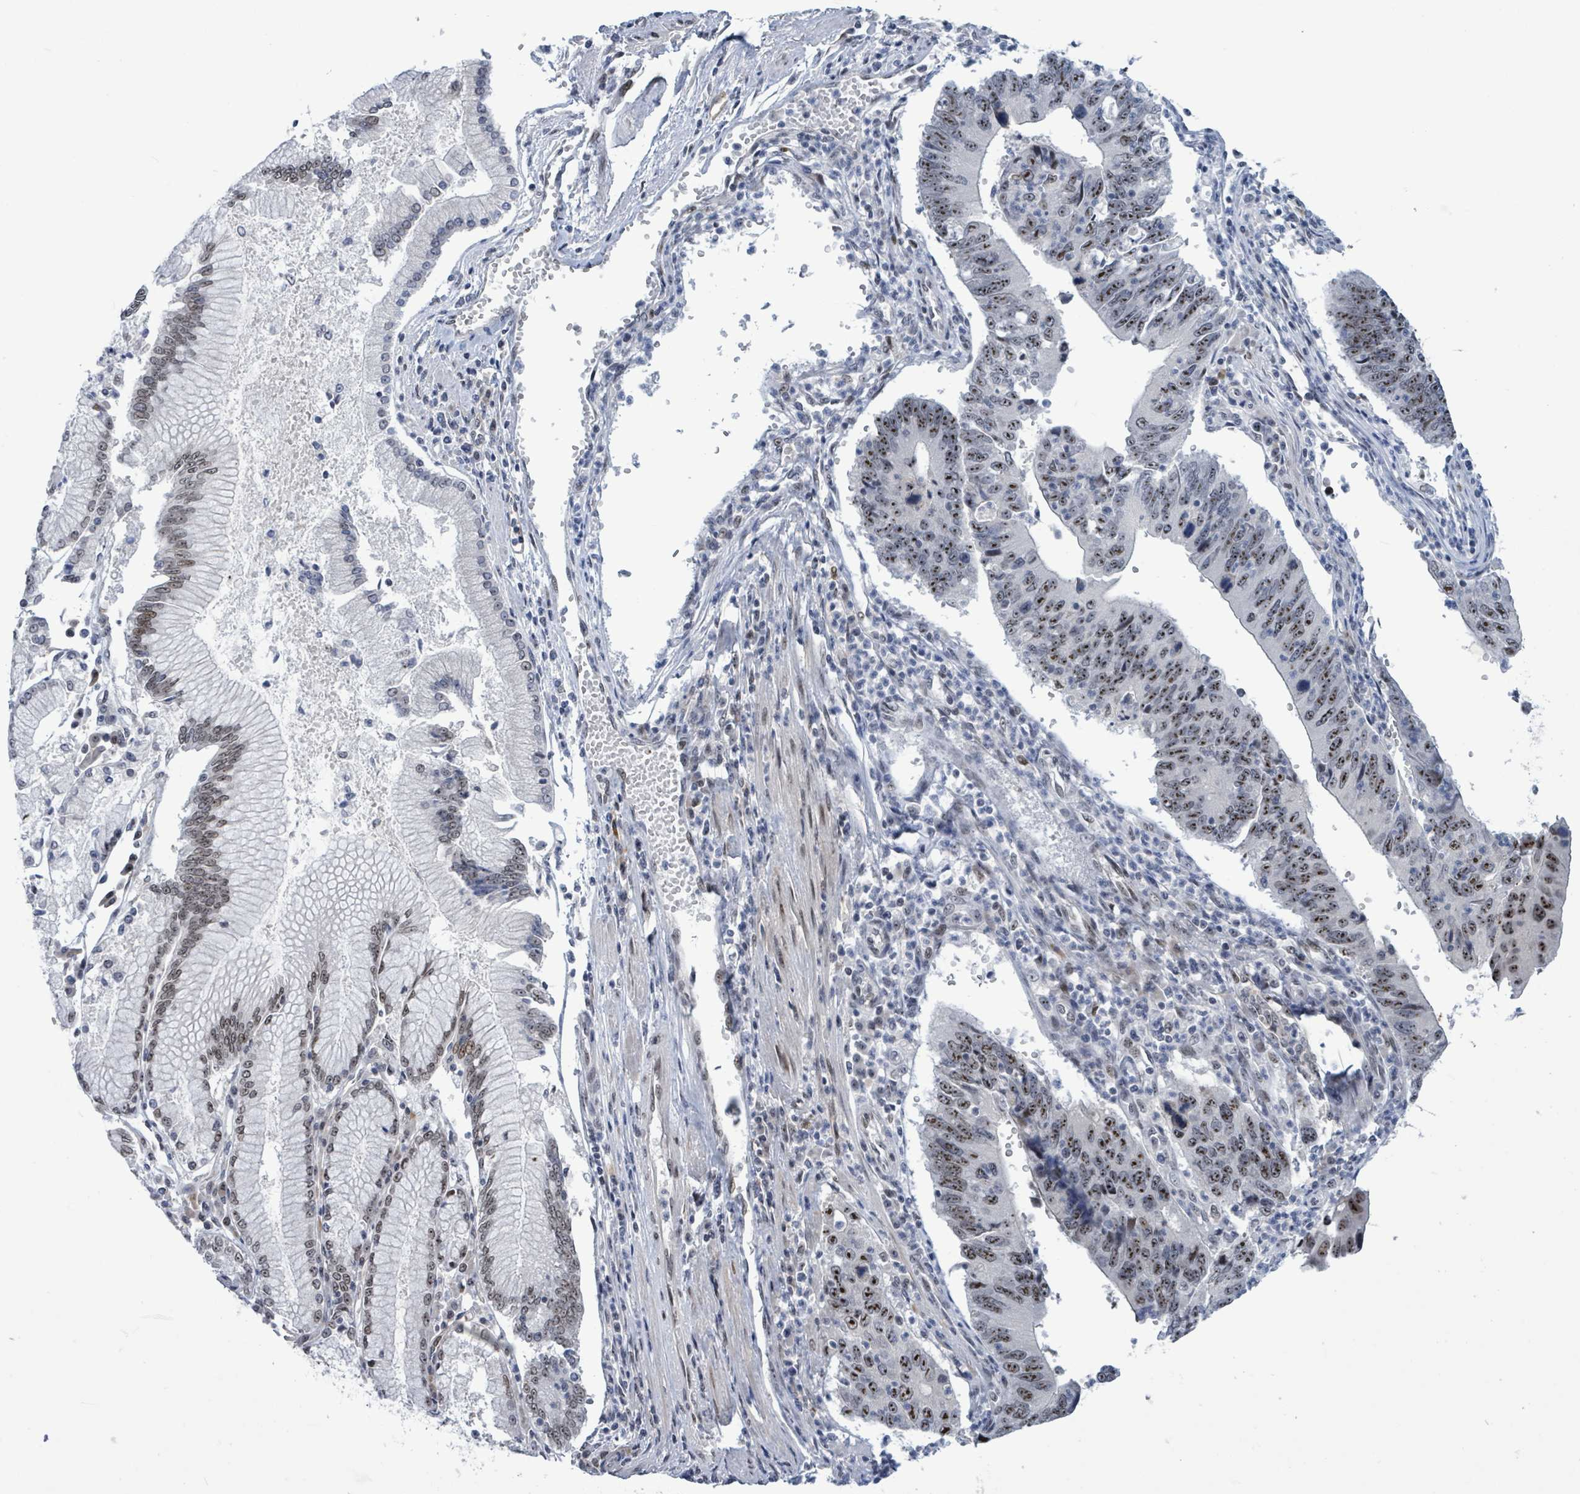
{"staining": {"intensity": "strong", "quantity": ">75%", "location": "nuclear"}, "tissue": "stomach cancer", "cell_type": "Tumor cells", "image_type": "cancer", "snomed": [{"axis": "morphology", "description": "Adenocarcinoma, NOS"}, {"axis": "topography", "description": "Stomach"}], "caption": "Immunohistochemical staining of human stomach adenocarcinoma shows high levels of strong nuclear positivity in approximately >75% of tumor cells.", "gene": "RRN3", "patient": {"sex": "male", "age": 59}}